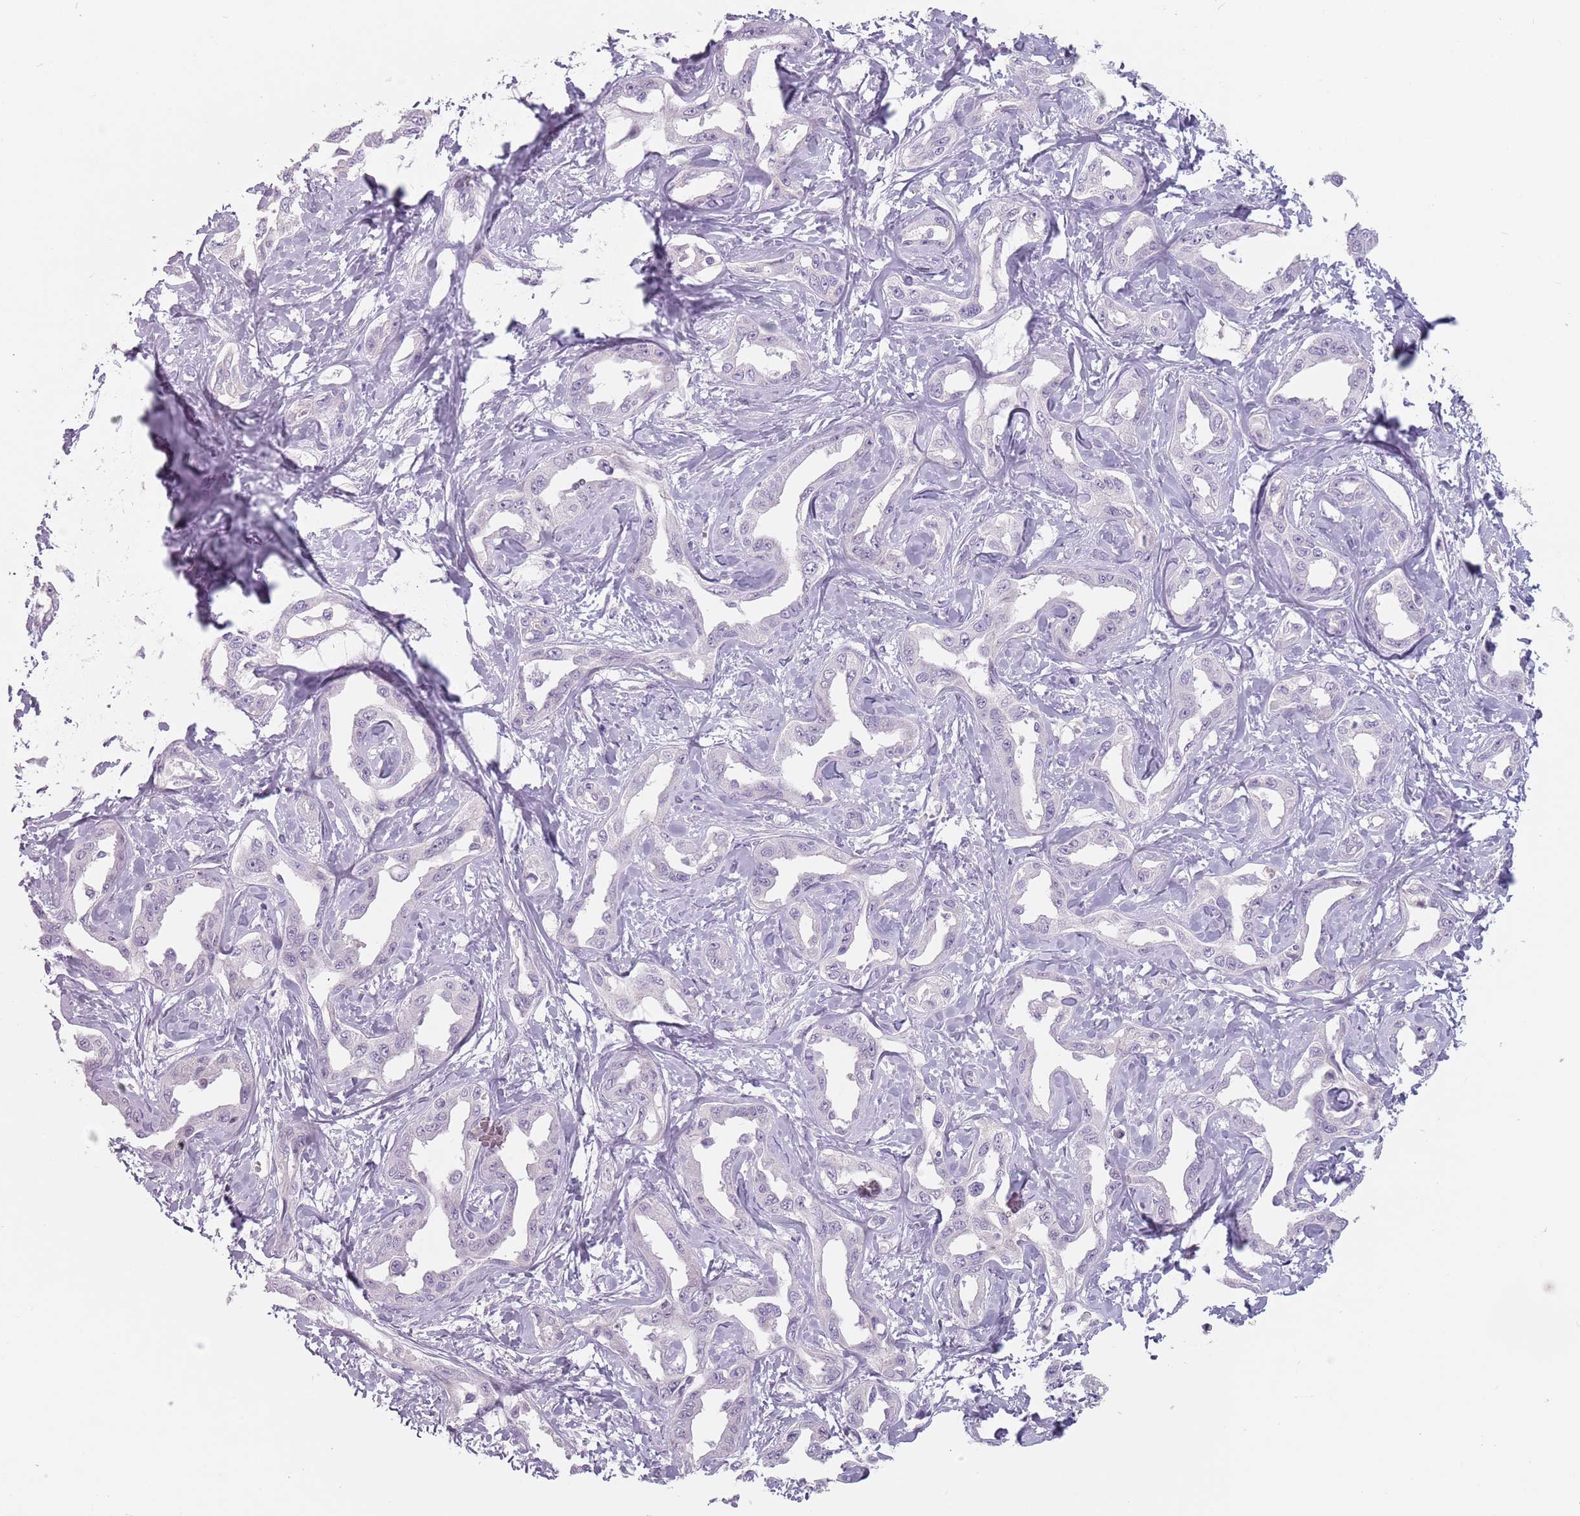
{"staining": {"intensity": "negative", "quantity": "none", "location": "none"}, "tissue": "liver cancer", "cell_type": "Tumor cells", "image_type": "cancer", "snomed": [{"axis": "morphology", "description": "Cholangiocarcinoma"}, {"axis": "topography", "description": "Liver"}], "caption": "Immunohistochemical staining of liver cholangiocarcinoma exhibits no significant staining in tumor cells.", "gene": "CEP19", "patient": {"sex": "male", "age": 59}}